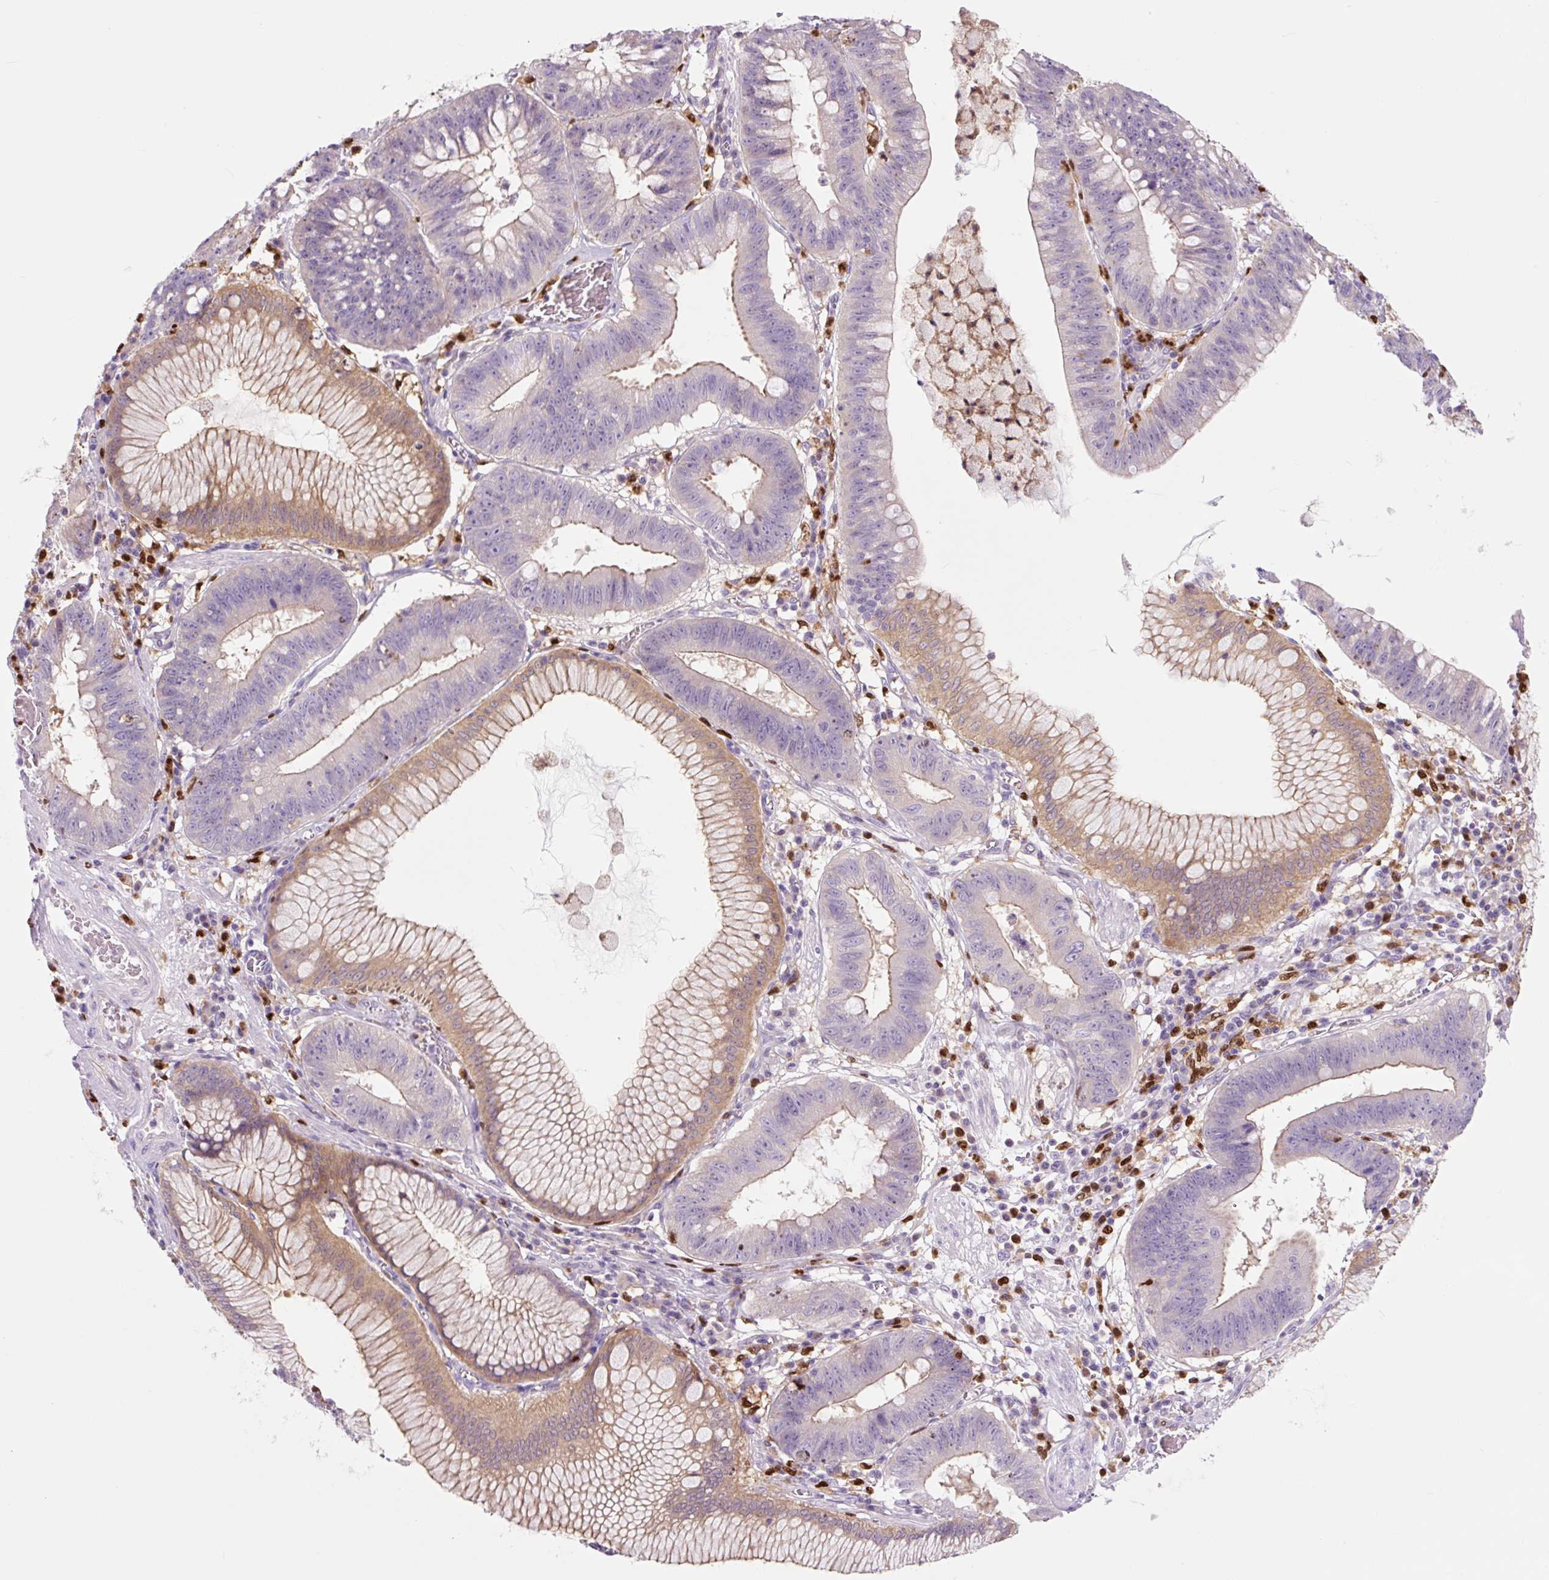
{"staining": {"intensity": "weak", "quantity": "<25%", "location": "cytoplasmic/membranous"}, "tissue": "stomach cancer", "cell_type": "Tumor cells", "image_type": "cancer", "snomed": [{"axis": "morphology", "description": "Adenocarcinoma, NOS"}, {"axis": "topography", "description": "Stomach"}], "caption": "DAB (3,3'-diaminobenzidine) immunohistochemical staining of human stomach cancer reveals no significant positivity in tumor cells. (DAB immunohistochemistry with hematoxylin counter stain).", "gene": "SPI1", "patient": {"sex": "male", "age": 59}}